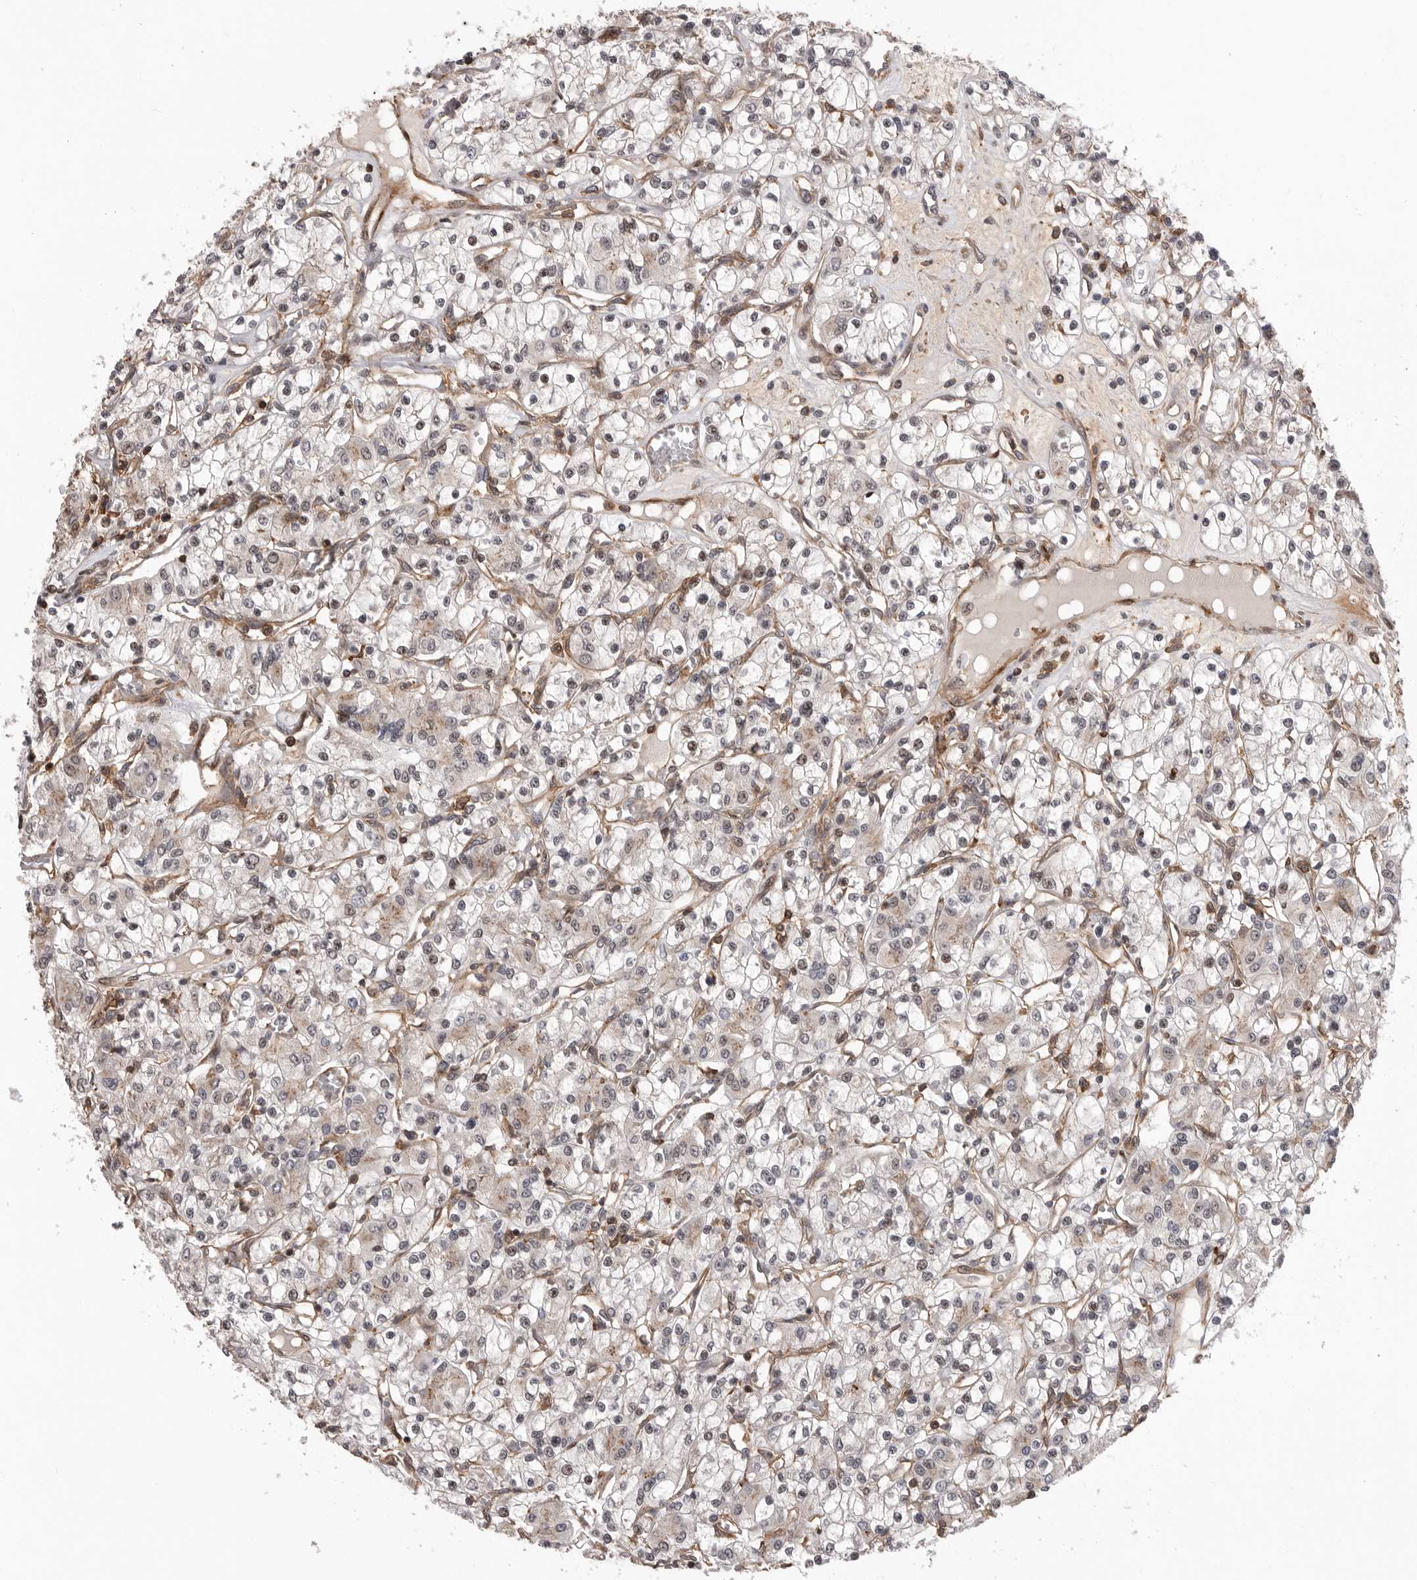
{"staining": {"intensity": "negative", "quantity": "none", "location": "none"}, "tissue": "renal cancer", "cell_type": "Tumor cells", "image_type": "cancer", "snomed": [{"axis": "morphology", "description": "Adenocarcinoma, NOS"}, {"axis": "topography", "description": "Kidney"}], "caption": "Tumor cells are negative for brown protein staining in renal cancer.", "gene": "TRIM56", "patient": {"sex": "female", "age": 59}}